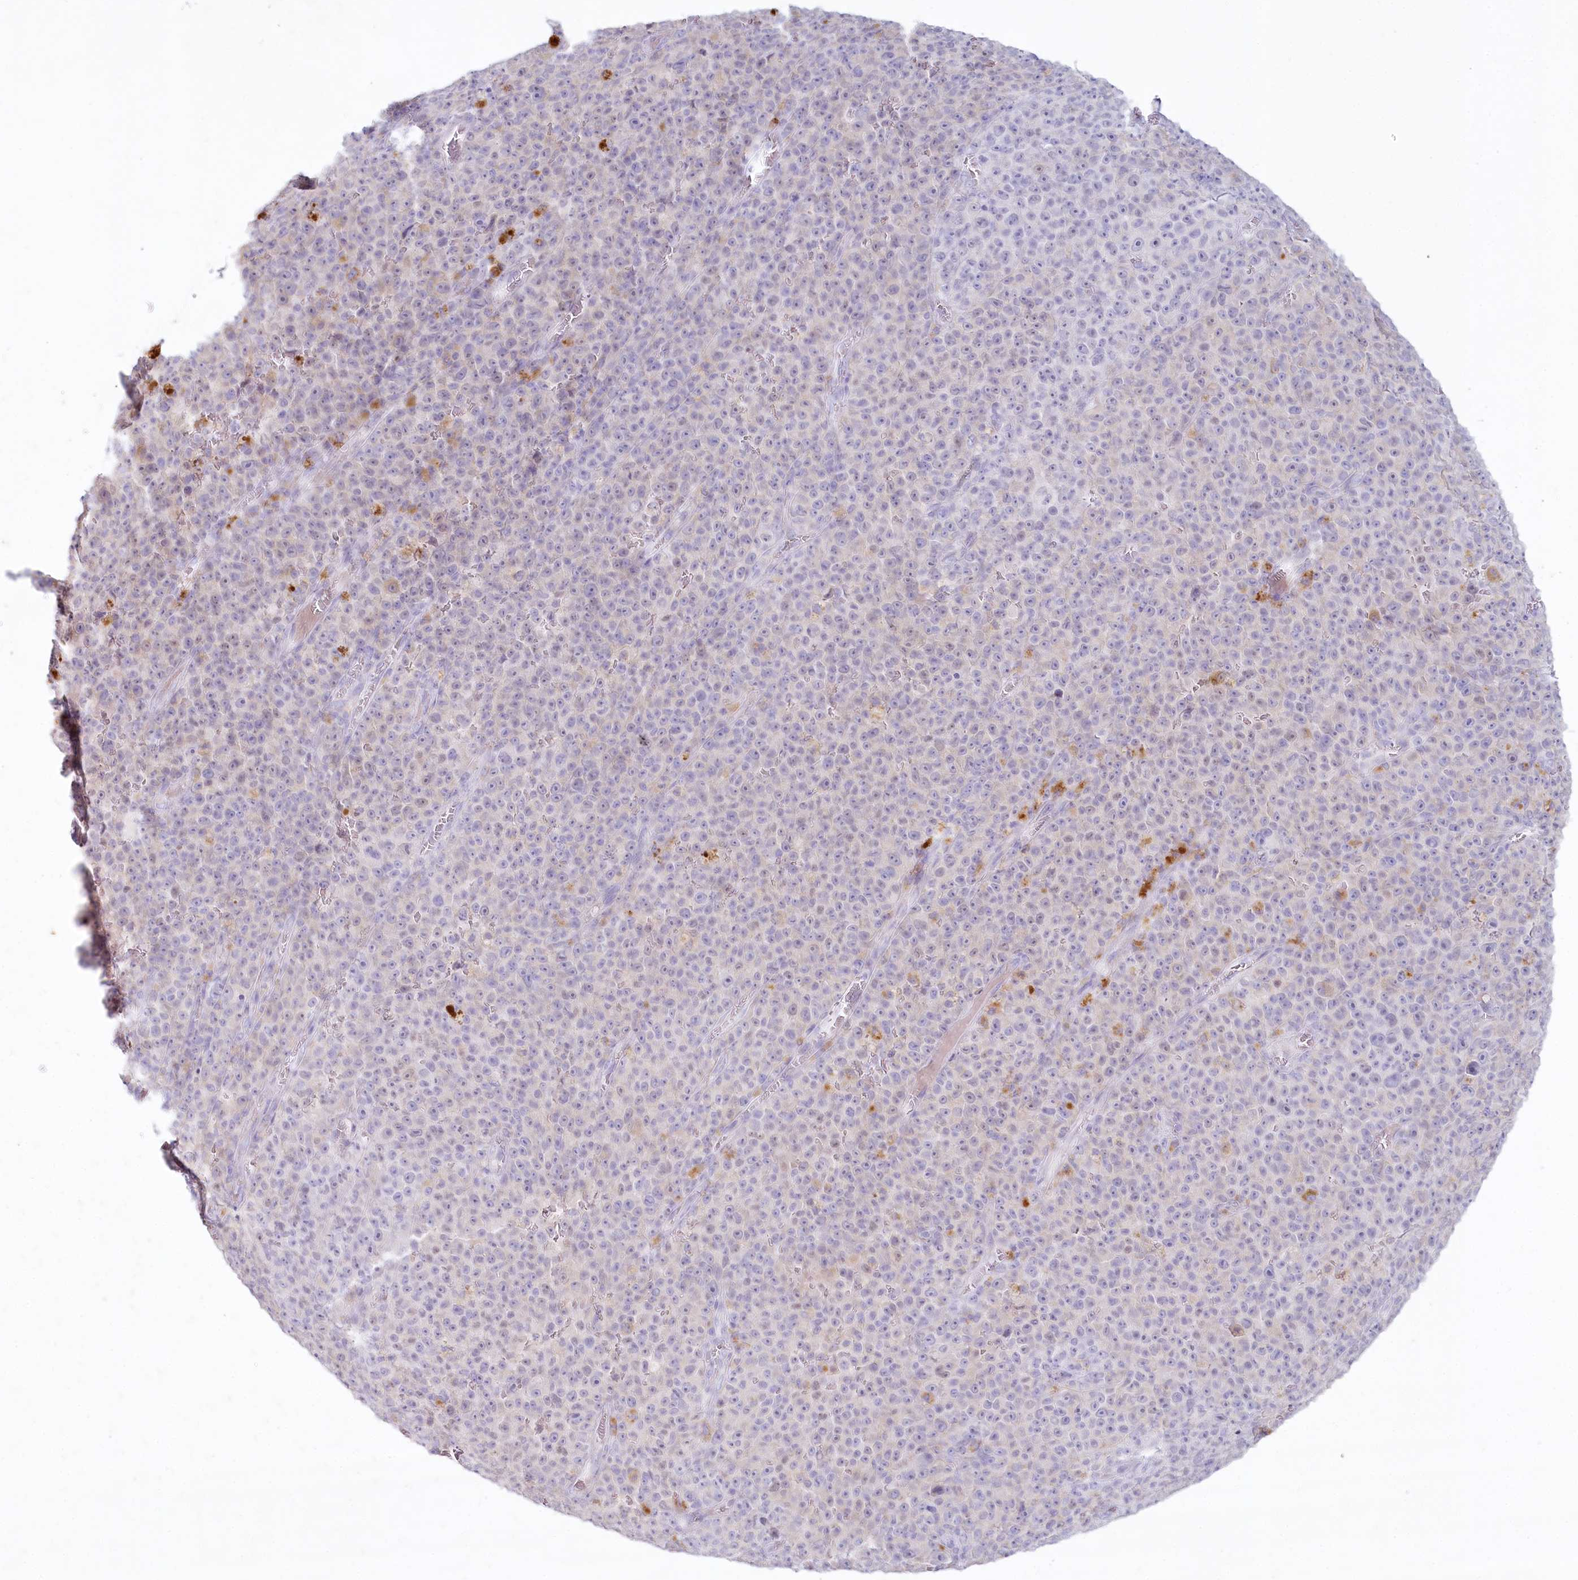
{"staining": {"intensity": "negative", "quantity": "none", "location": "none"}, "tissue": "melanoma", "cell_type": "Tumor cells", "image_type": "cancer", "snomed": [{"axis": "morphology", "description": "Malignant melanoma, NOS"}, {"axis": "topography", "description": "Skin"}], "caption": "IHC micrograph of neoplastic tissue: malignant melanoma stained with DAB displays no significant protein expression in tumor cells.", "gene": "PSAPL1", "patient": {"sex": "female", "age": 82}}